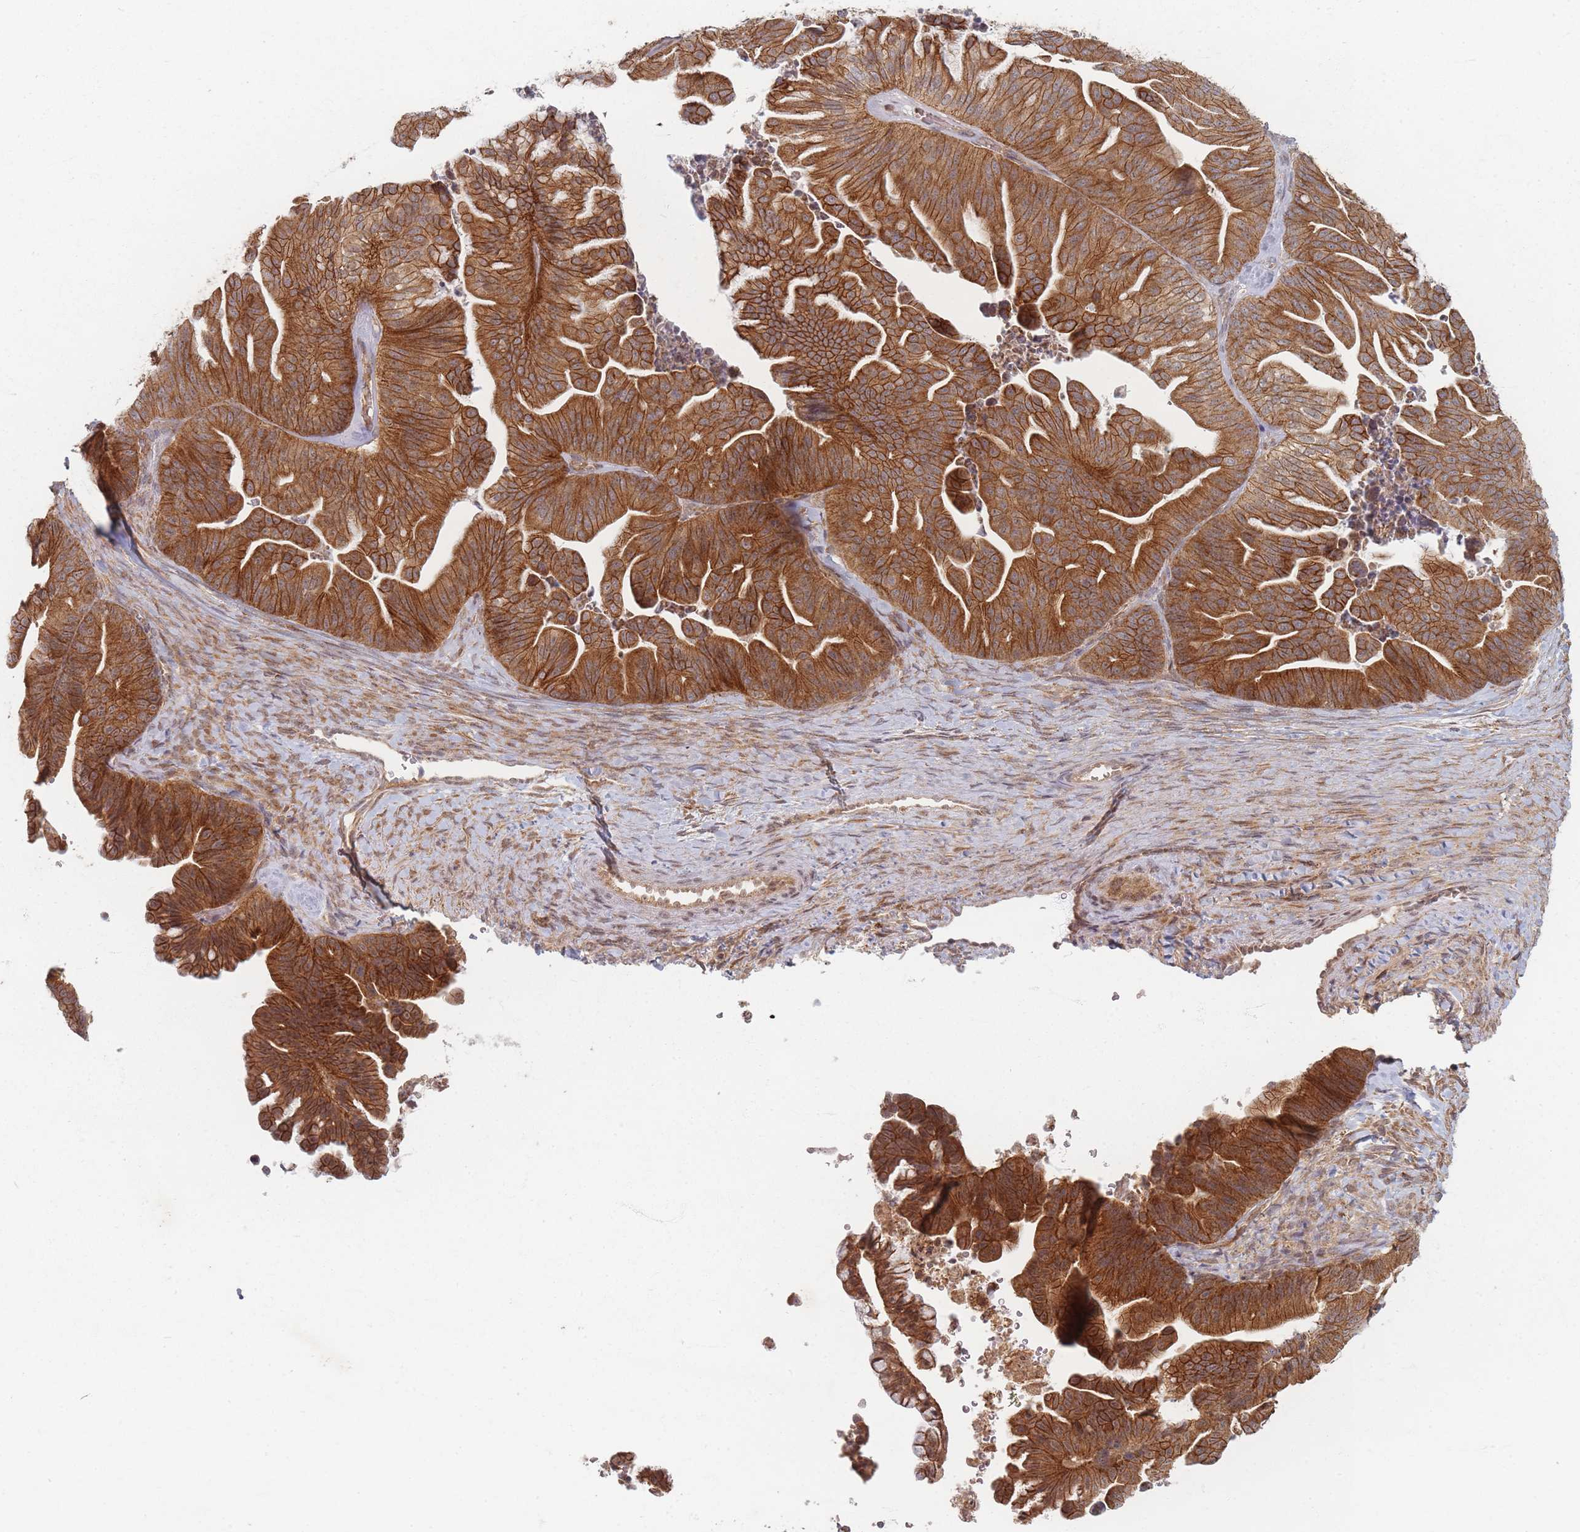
{"staining": {"intensity": "strong", "quantity": ">75%", "location": "cytoplasmic/membranous"}, "tissue": "ovarian cancer", "cell_type": "Tumor cells", "image_type": "cancer", "snomed": [{"axis": "morphology", "description": "Cystadenocarcinoma, mucinous, NOS"}, {"axis": "topography", "description": "Ovary"}], "caption": "A high amount of strong cytoplasmic/membranous staining is present in approximately >75% of tumor cells in mucinous cystadenocarcinoma (ovarian) tissue. (DAB (3,3'-diaminobenzidine) = brown stain, brightfield microscopy at high magnification).", "gene": "RADX", "patient": {"sex": "female", "age": 67}}